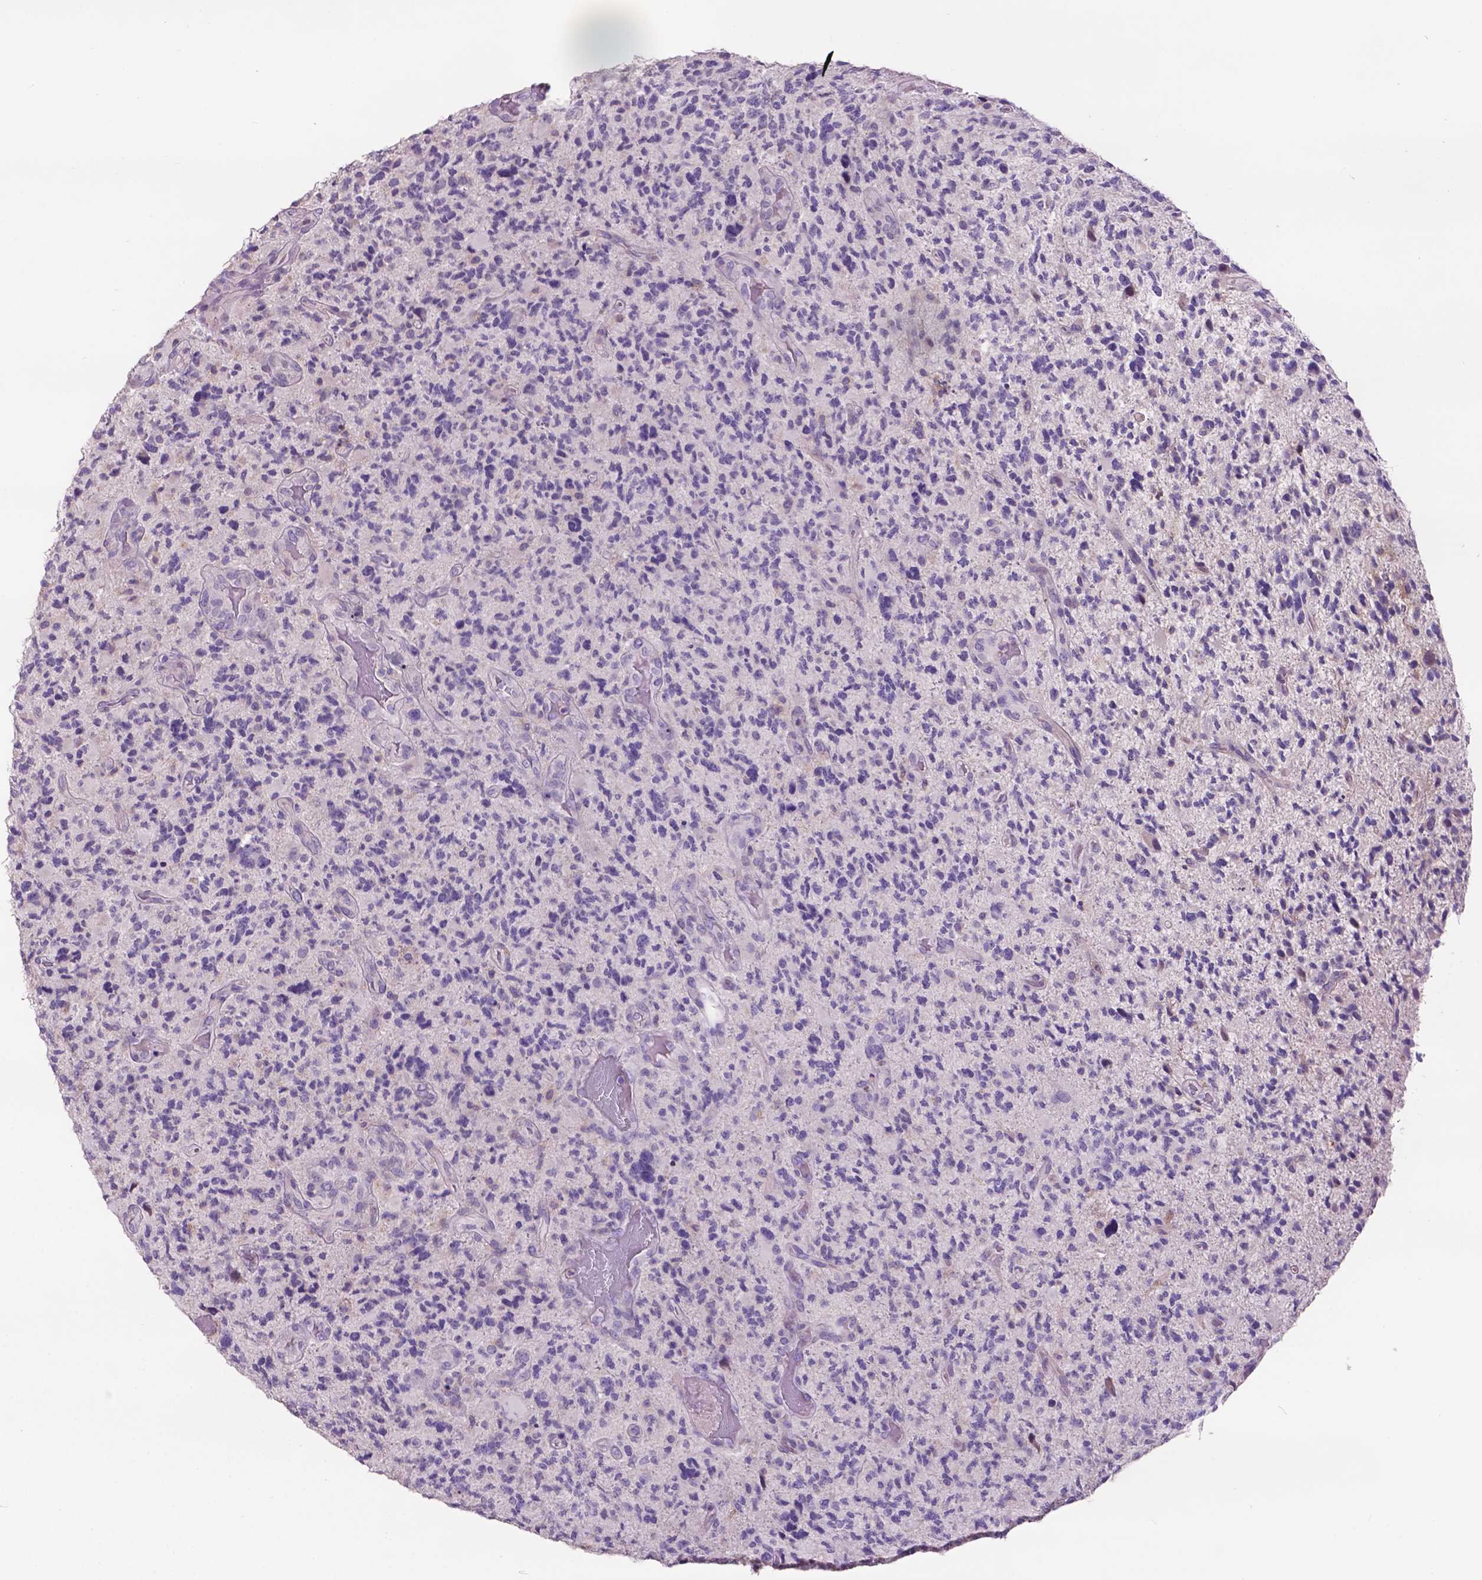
{"staining": {"intensity": "negative", "quantity": "none", "location": "none"}, "tissue": "glioma", "cell_type": "Tumor cells", "image_type": "cancer", "snomed": [{"axis": "morphology", "description": "Glioma, malignant, High grade"}, {"axis": "topography", "description": "Brain"}], "caption": "Human malignant glioma (high-grade) stained for a protein using immunohistochemistry (IHC) displays no expression in tumor cells.", "gene": "PLSCR1", "patient": {"sex": "female", "age": 71}}